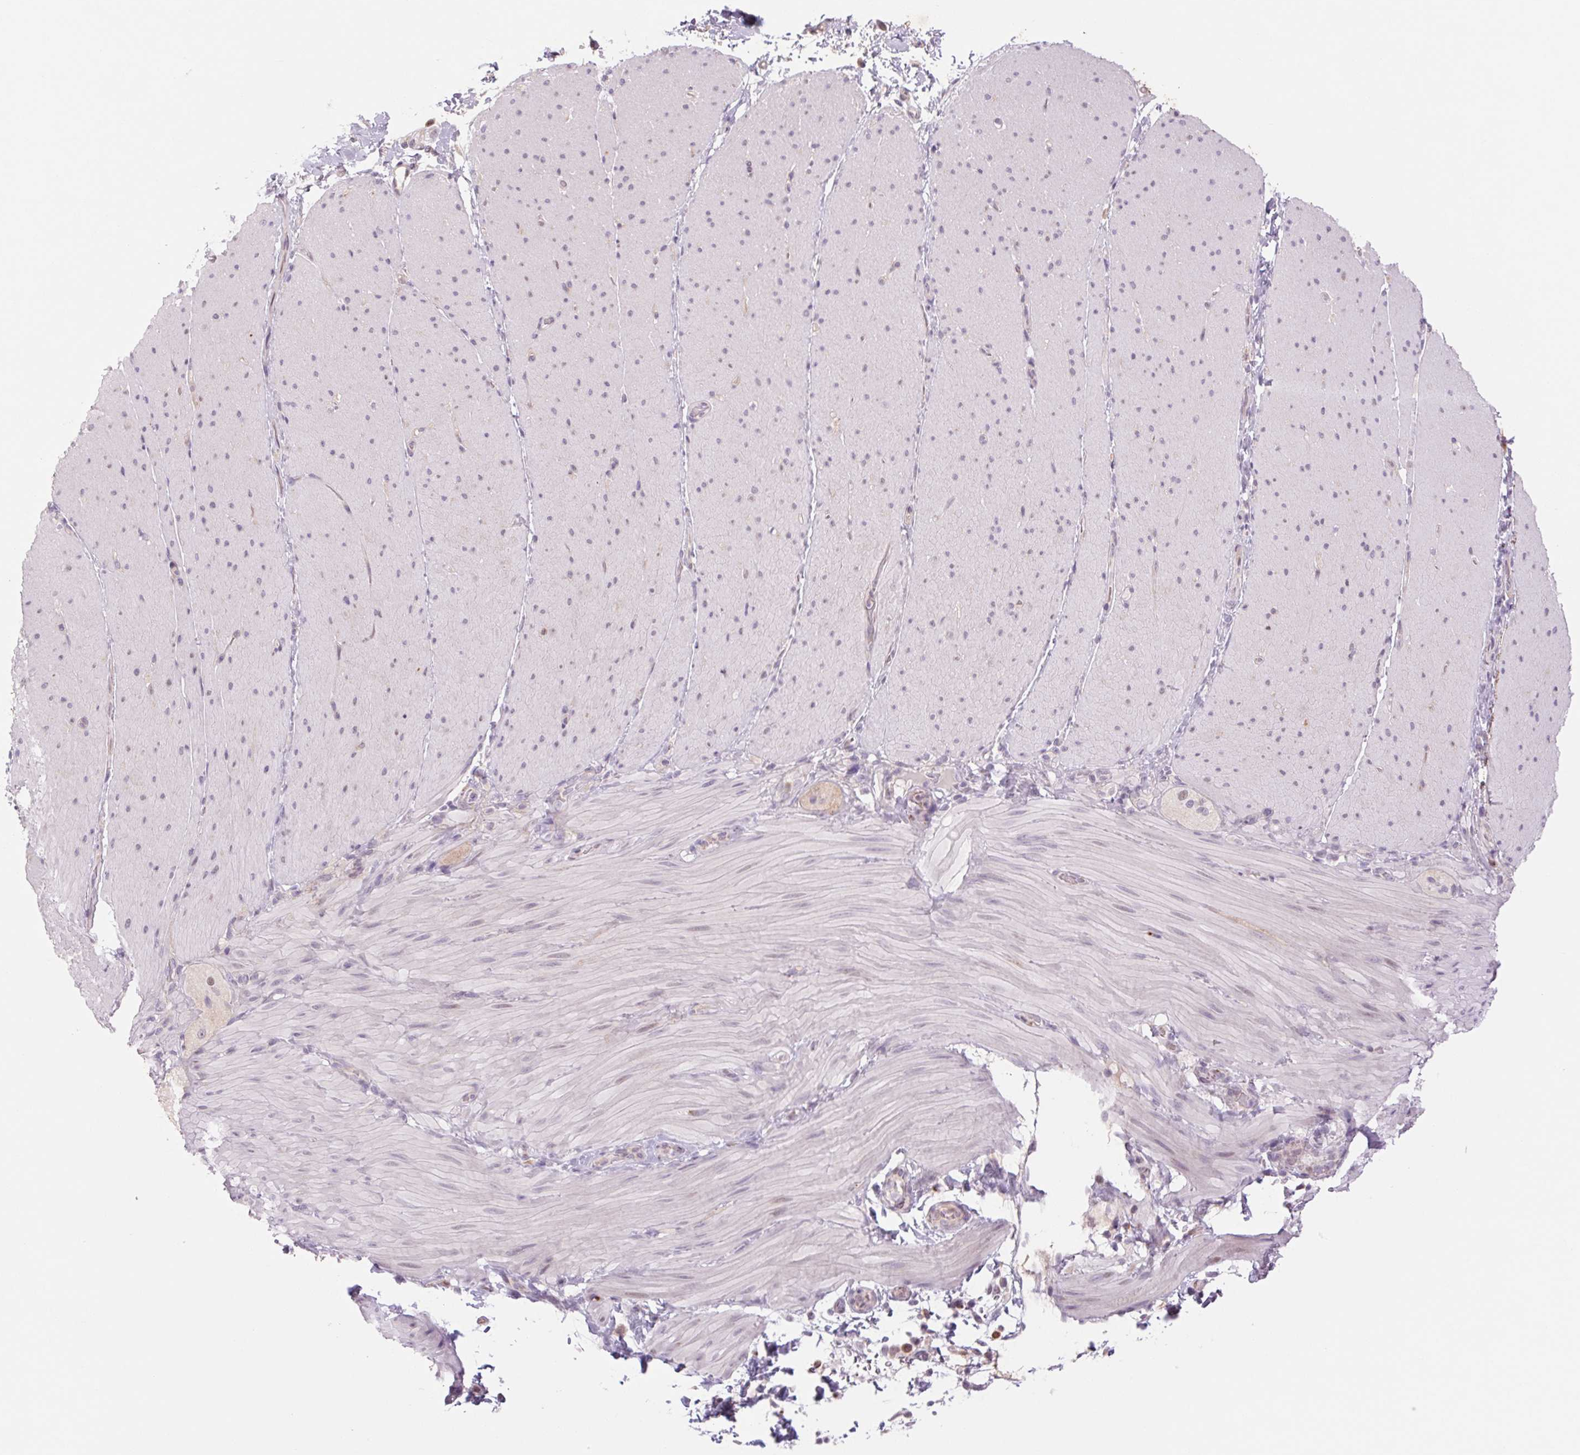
{"staining": {"intensity": "negative", "quantity": "none", "location": "none"}, "tissue": "smooth muscle", "cell_type": "Smooth muscle cells", "image_type": "normal", "snomed": [{"axis": "morphology", "description": "Normal tissue, NOS"}, {"axis": "topography", "description": "Smooth muscle"}, {"axis": "topography", "description": "Colon"}], "caption": "The IHC histopathology image has no significant staining in smooth muscle cells of smooth muscle. The staining was performed using DAB to visualize the protein expression in brown, while the nuclei were stained in blue with hematoxylin (Magnification: 20x).", "gene": "KRT1", "patient": {"sex": "male", "age": 73}}